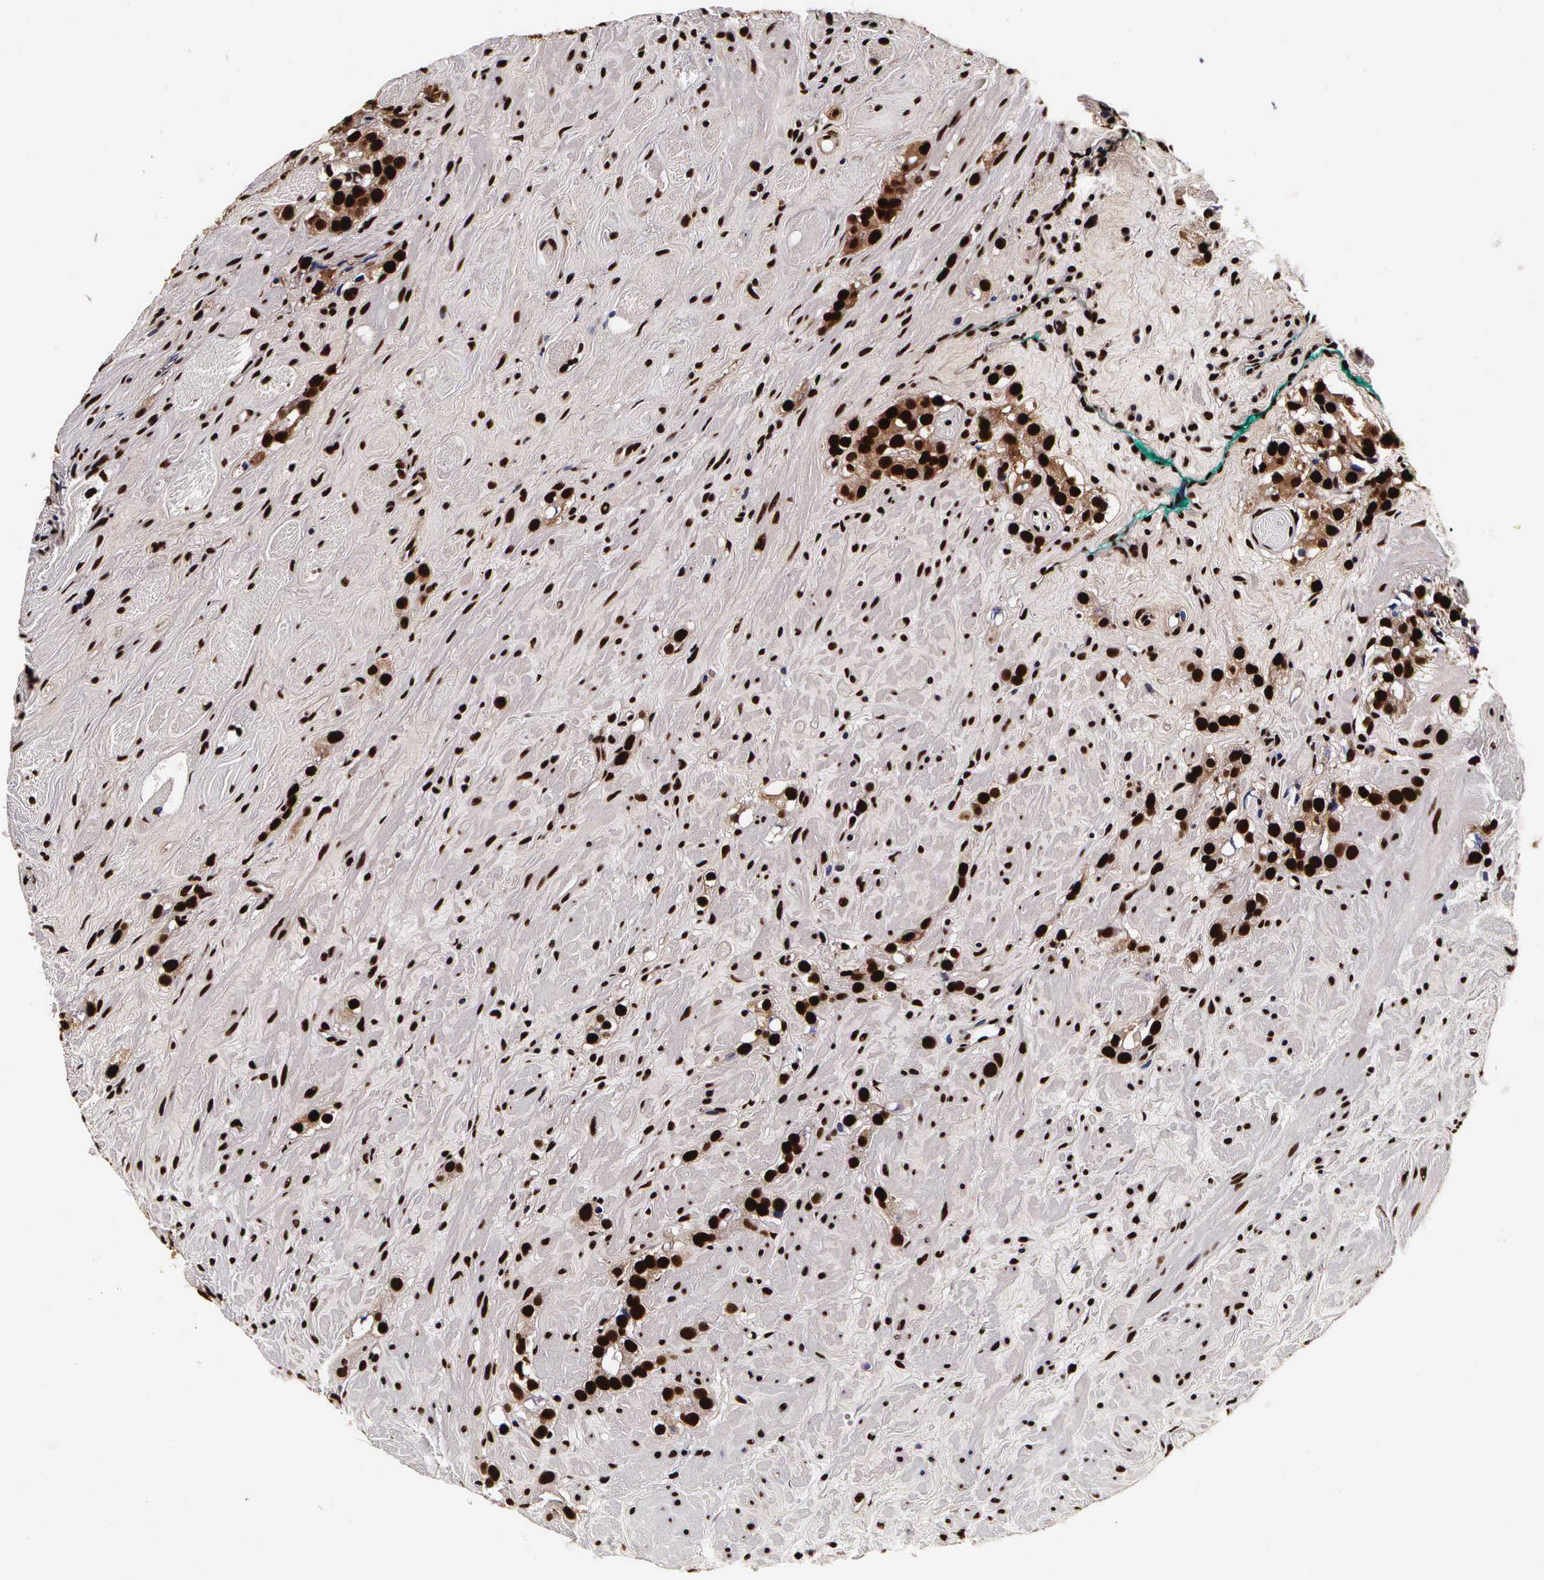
{"staining": {"intensity": "strong", "quantity": "25%-75%", "location": "nuclear"}, "tissue": "prostate cancer", "cell_type": "Tumor cells", "image_type": "cancer", "snomed": [{"axis": "morphology", "description": "Adenocarcinoma, Medium grade"}, {"axis": "topography", "description": "Prostate"}], "caption": "This is a photomicrograph of immunohistochemistry staining of prostate cancer (medium-grade adenocarcinoma), which shows strong staining in the nuclear of tumor cells.", "gene": "PABPN1", "patient": {"sex": "male", "age": 73}}